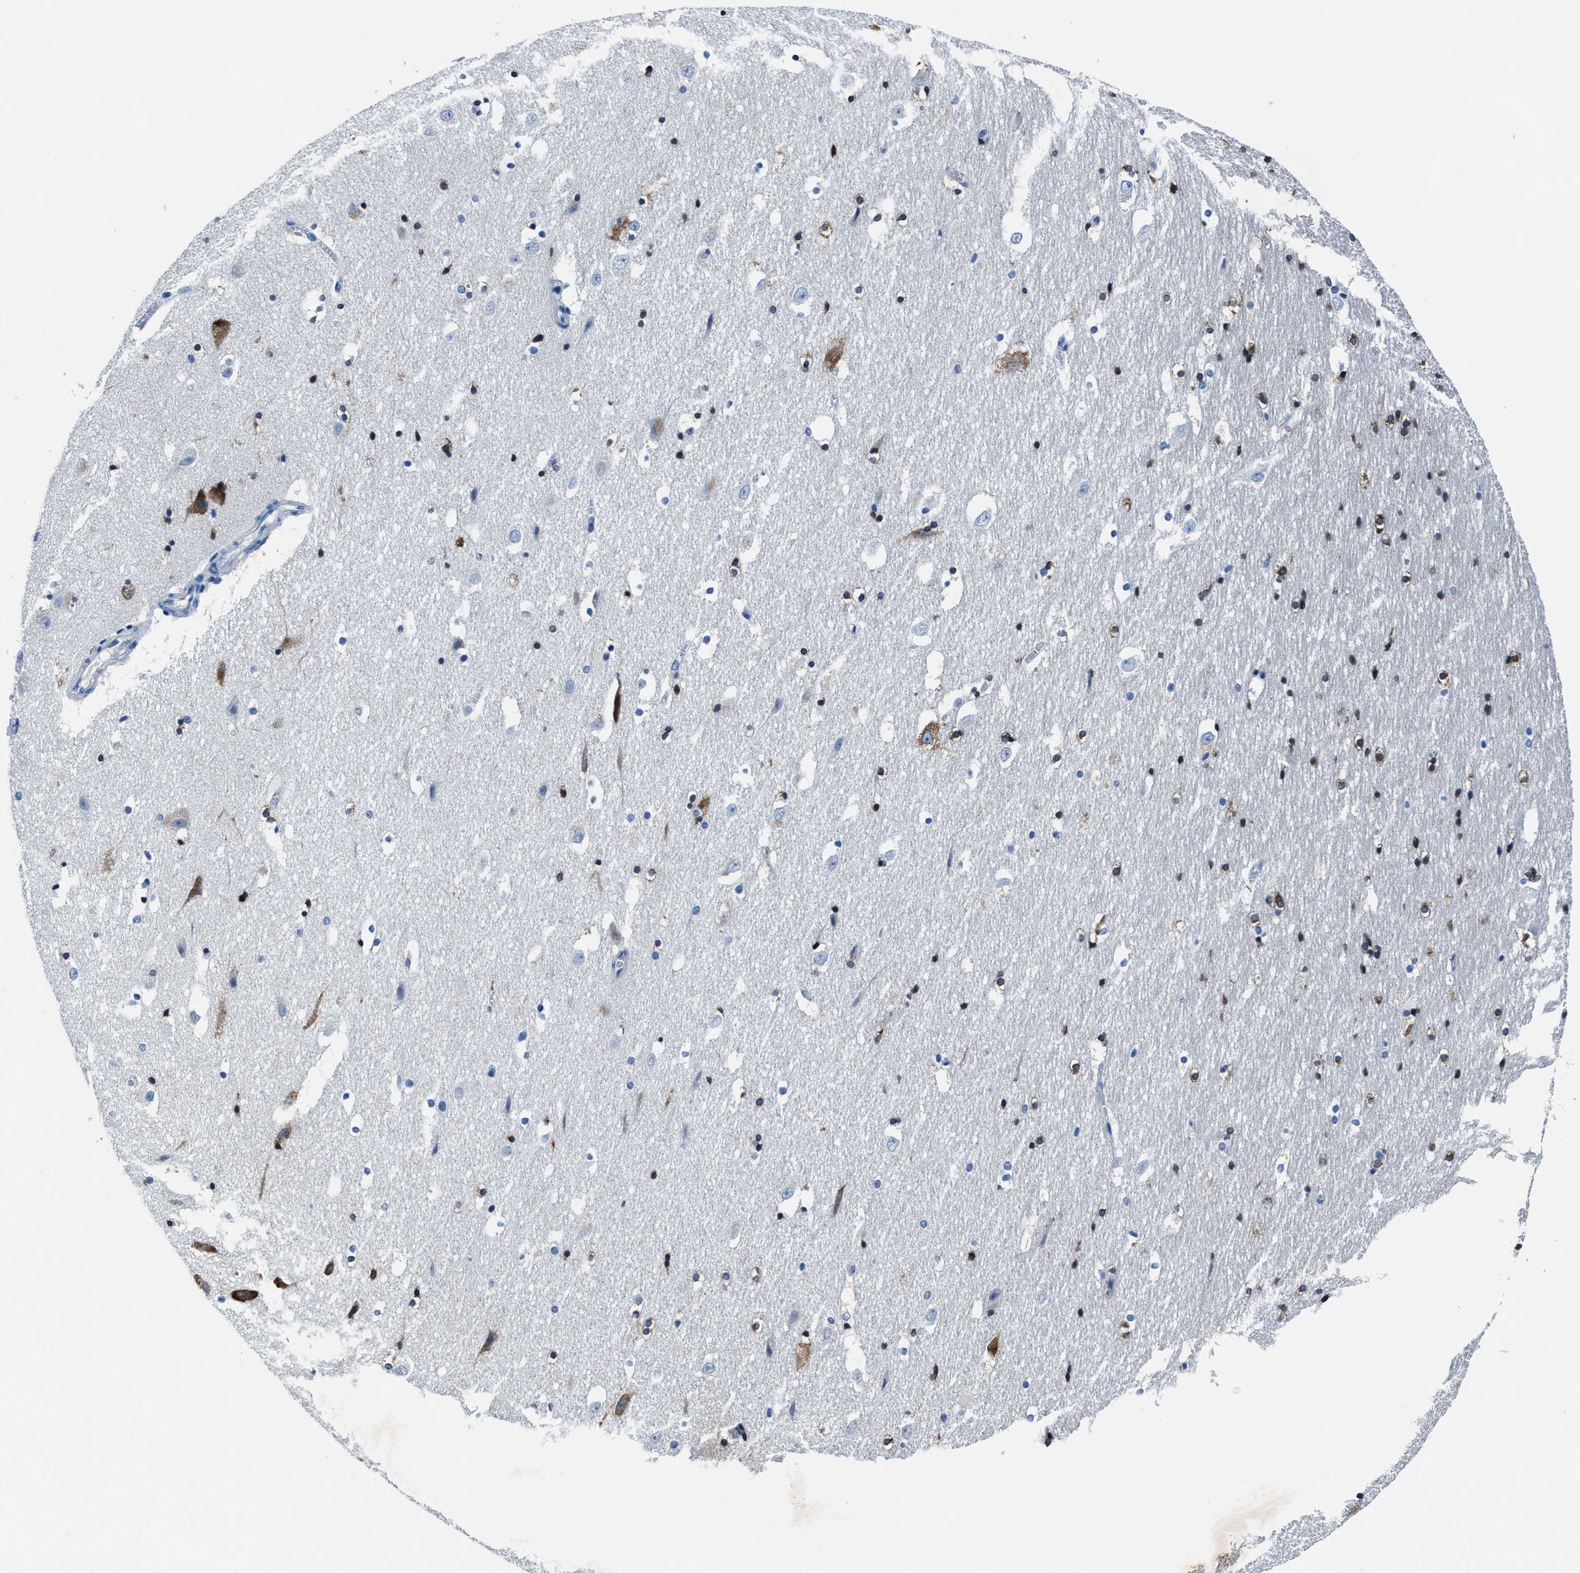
{"staining": {"intensity": "moderate", "quantity": "25%-75%", "location": "cytoplasmic/membranous"}, "tissue": "hippocampus", "cell_type": "Glial cells", "image_type": "normal", "snomed": [{"axis": "morphology", "description": "Normal tissue, NOS"}, {"axis": "topography", "description": "Hippocampus"}], "caption": "Immunohistochemical staining of benign hippocampus reveals moderate cytoplasmic/membranous protein staining in about 25%-75% of glial cells.", "gene": "NACAD", "patient": {"sex": "male", "age": 45}}